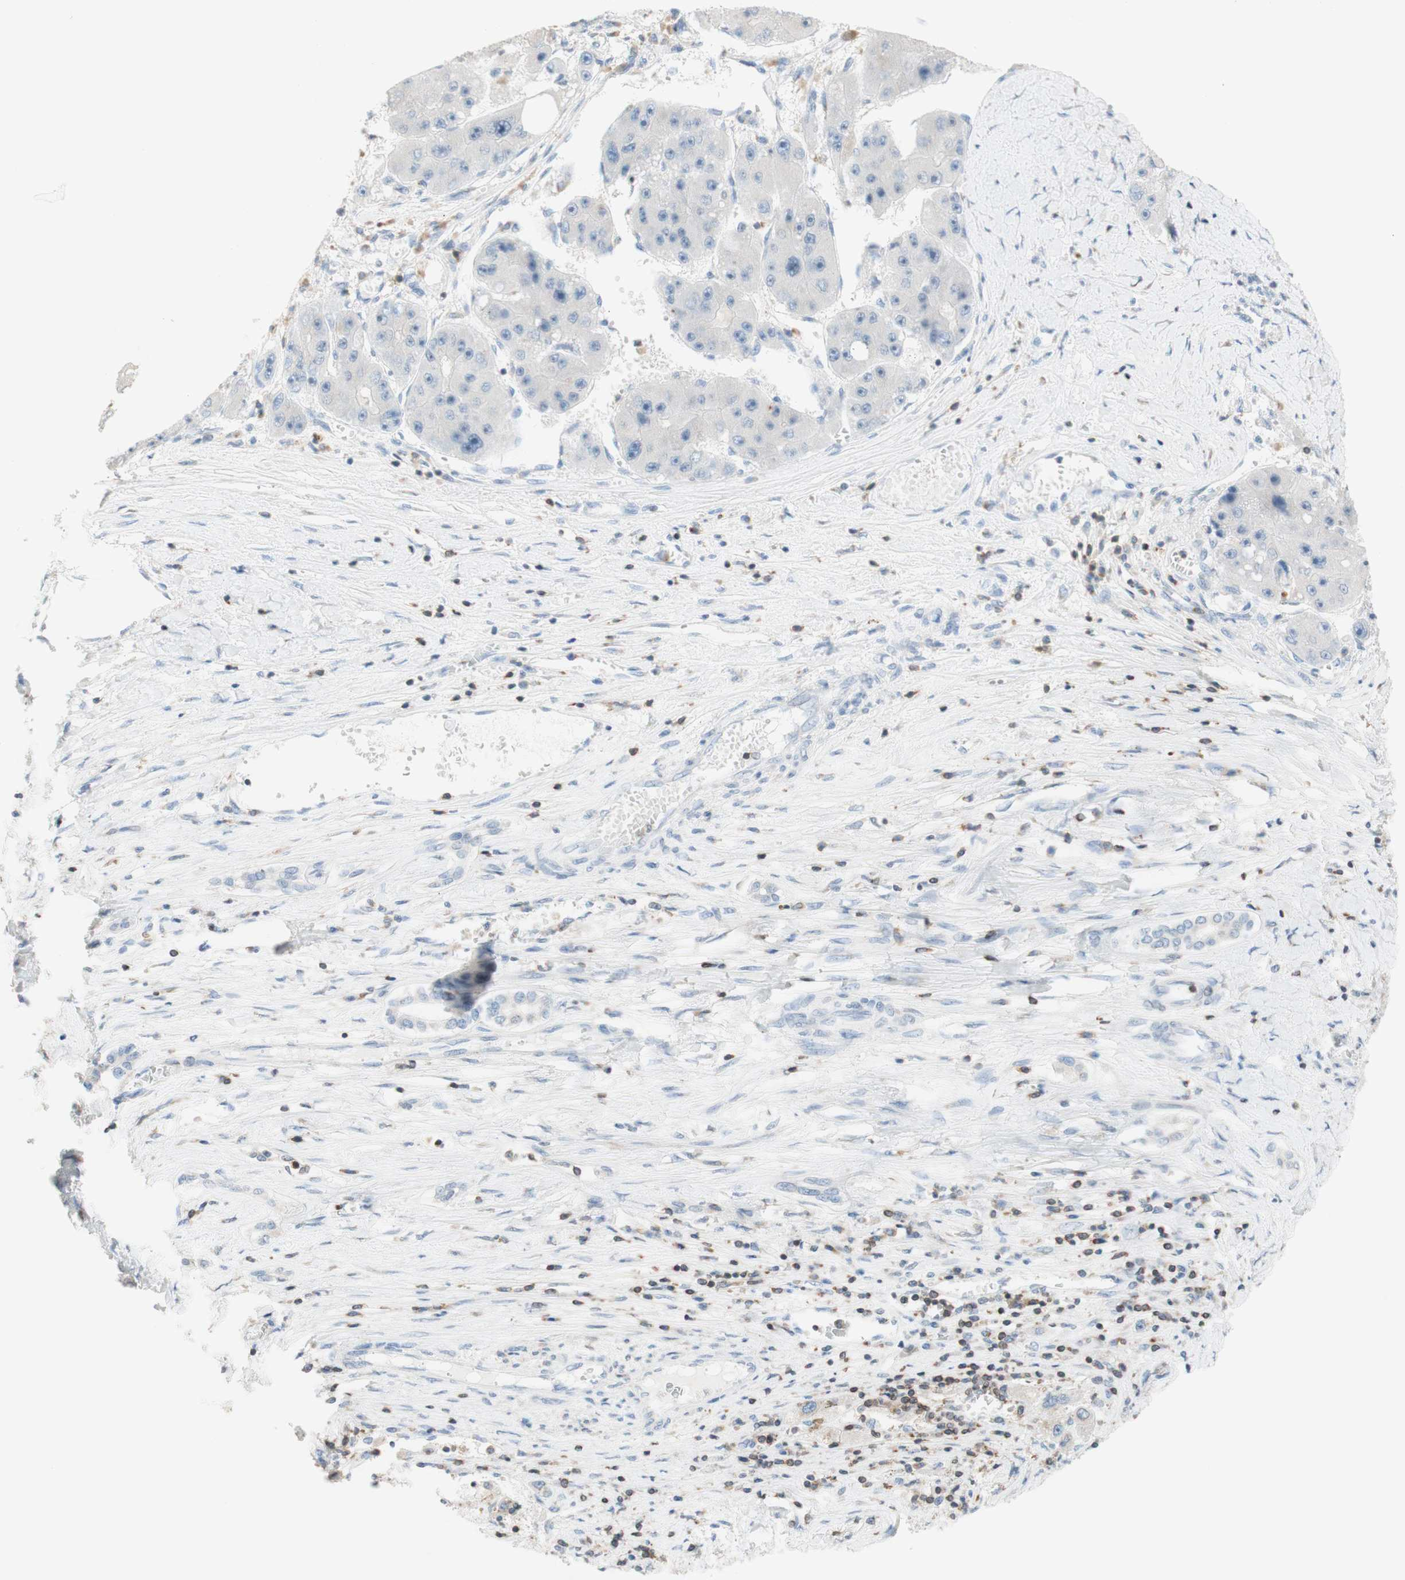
{"staining": {"intensity": "negative", "quantity": "none", "location": "none"}, "tissue": "liver cancer", "cell_type": "Tumor cells", "image_type": "cancer", "snomed": [{"axis": "morphology", "description": "Carcinoma, Hepatocellular, NOS"}, {"axis": "topography", "description": "Liver"}], "caption": "Histopathology image shows no protein positivity in tumor cells of liver hepatocellular carcinoma tissue.", "gene": "SPINK6", "patient": {"sex": "female", "age": 61}}